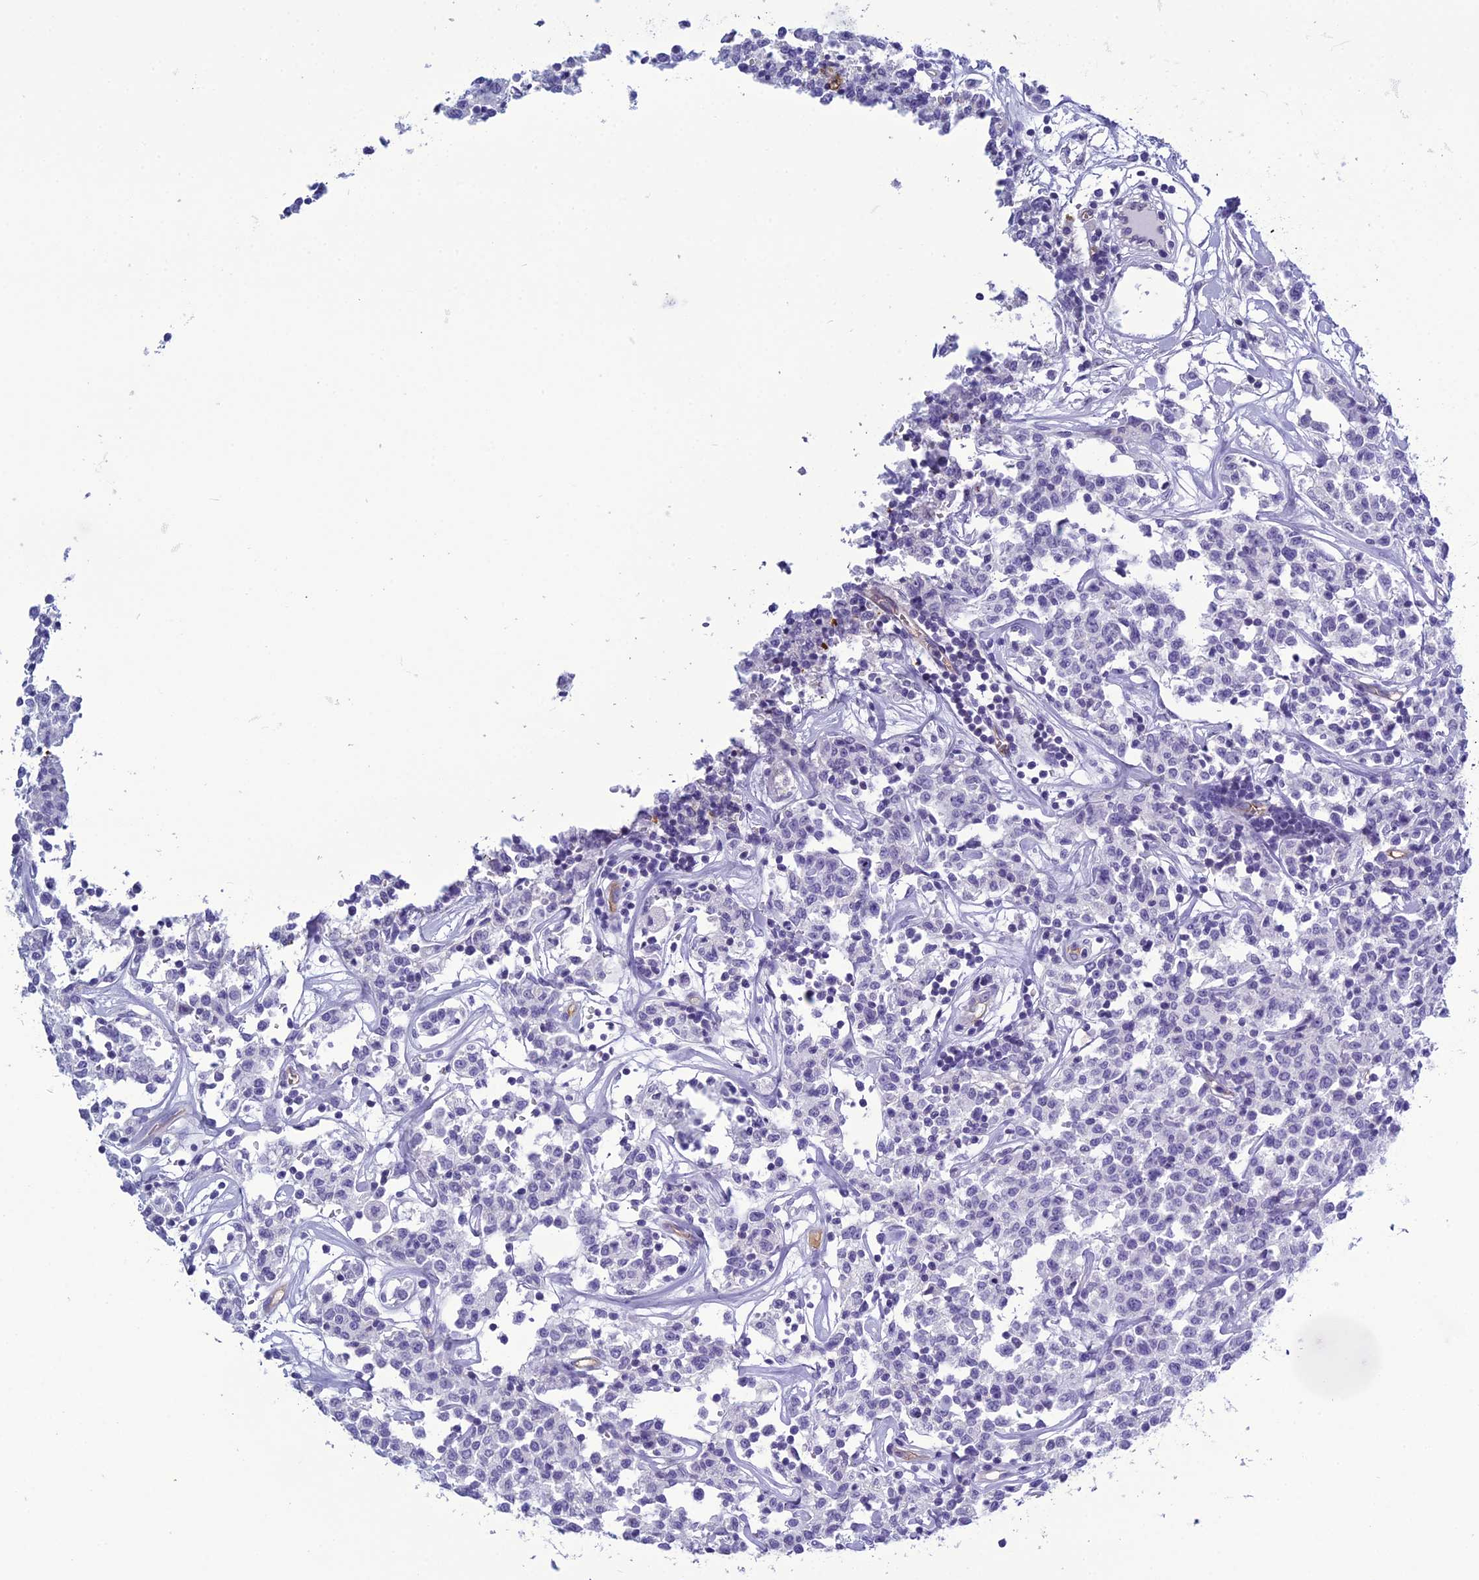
{"staining": {"intensity": "negative", "quantity": "none", "location": "none"}, "tissue": "lymphoma", "cell_type": "Tumor cells", "image_type": "cancer", "snomed": [{"axis": "morphology", "description": "Malignant lymphoma, non-Hodgkin's type, Low grade"}, {"axis": "topography", "description": "Small intestine"}], "caption": "Immunohistochemistry histopathology image of neoplastic tissue: malignant lymphoma, non-Hodgkin's type (low-grade) stained with DAB exhibits no significant protein staining in tumor cells.", "gene": "ACE", "patient": {"sex": "female", "age": 59}}